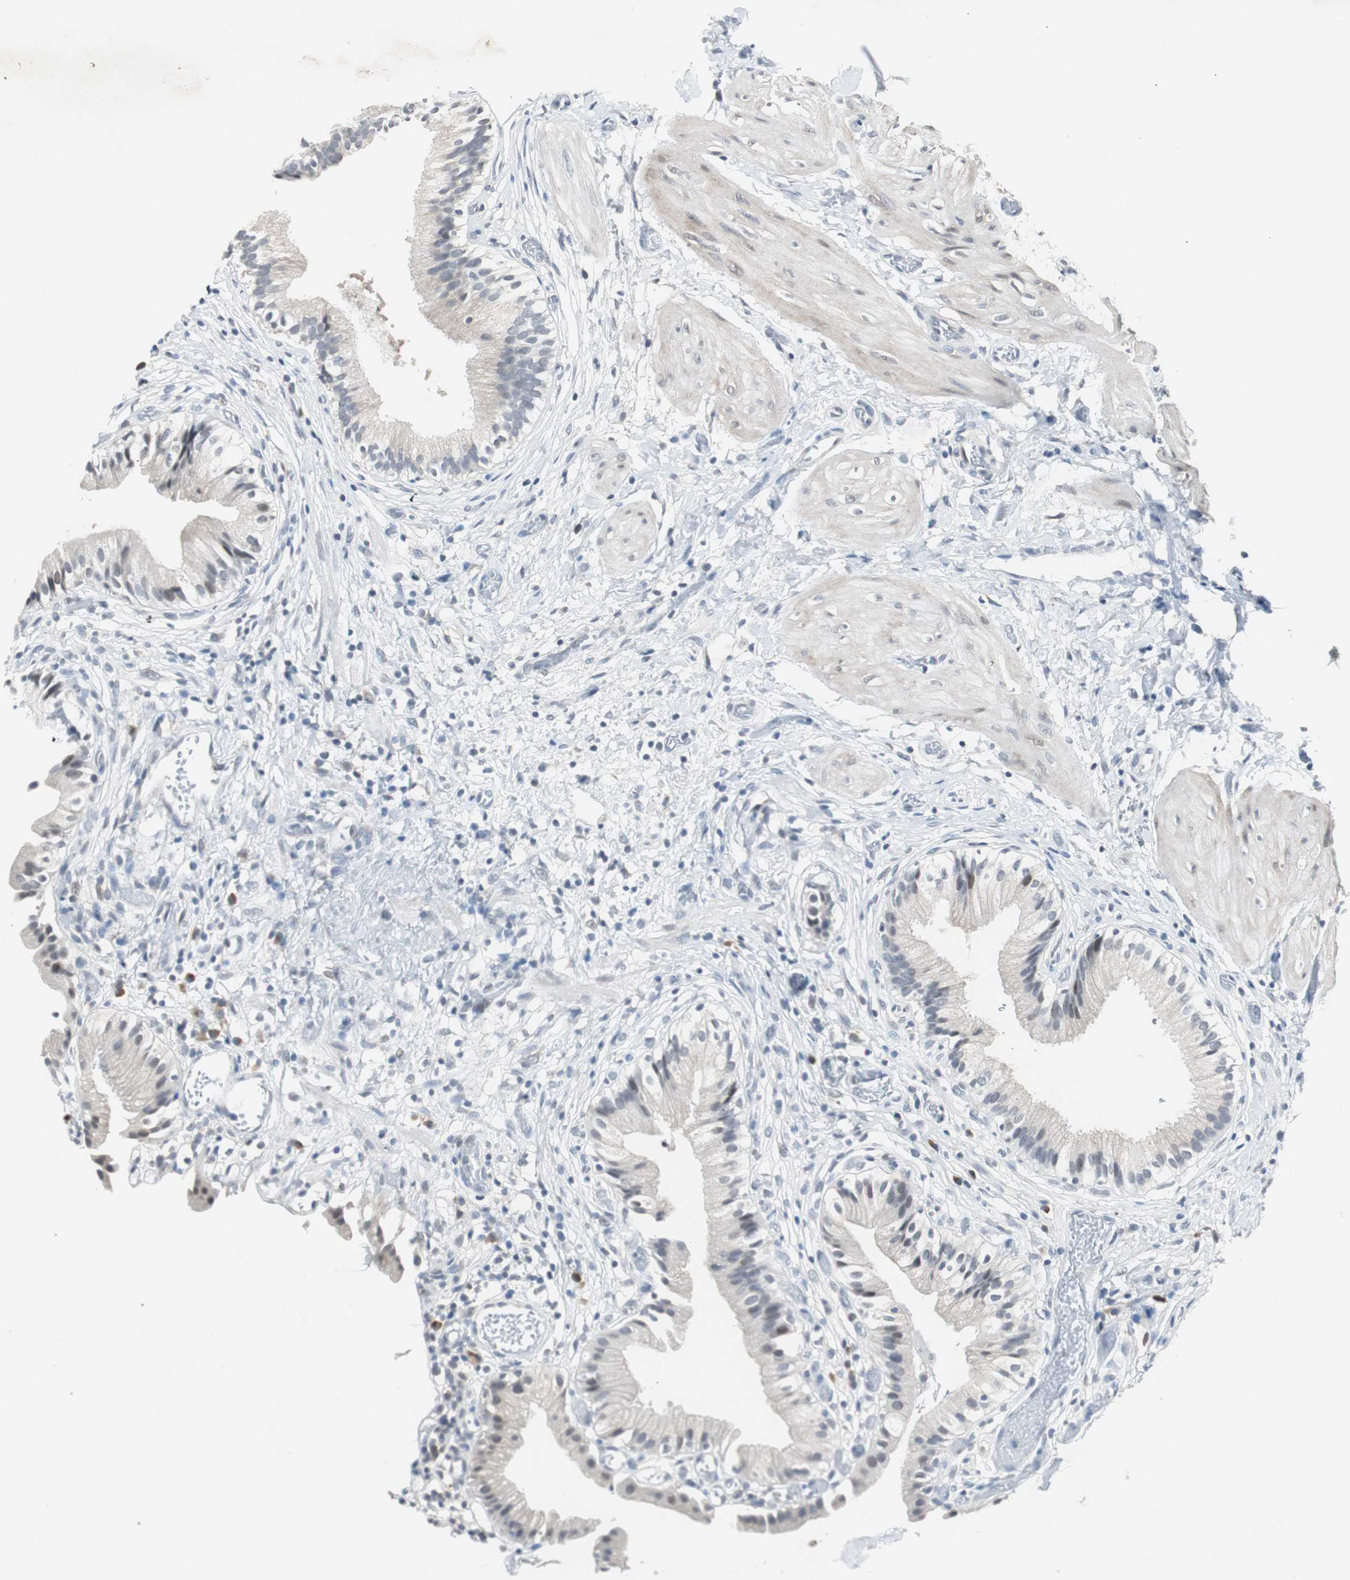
{"staining": {"intensity": "negative", "quantity": "none", "location": "none"}, "tissue": "gallbladder", "cell_type": "Glandular cells", "image_type": "normal", "snomed": [{"axis": "morphology", "description": "Normal tissue, NOS"}, {"axis": "topography", "description": "Gallbladder"}], "caption": "High power microscopy photomicrograph of an immunohistochemistry (IHC) histopathology image of benign gallbladder, revealing no significant expression in glandular cells.", "gene": "SOX30", "patient": {"sex": "male", "age": 65}}